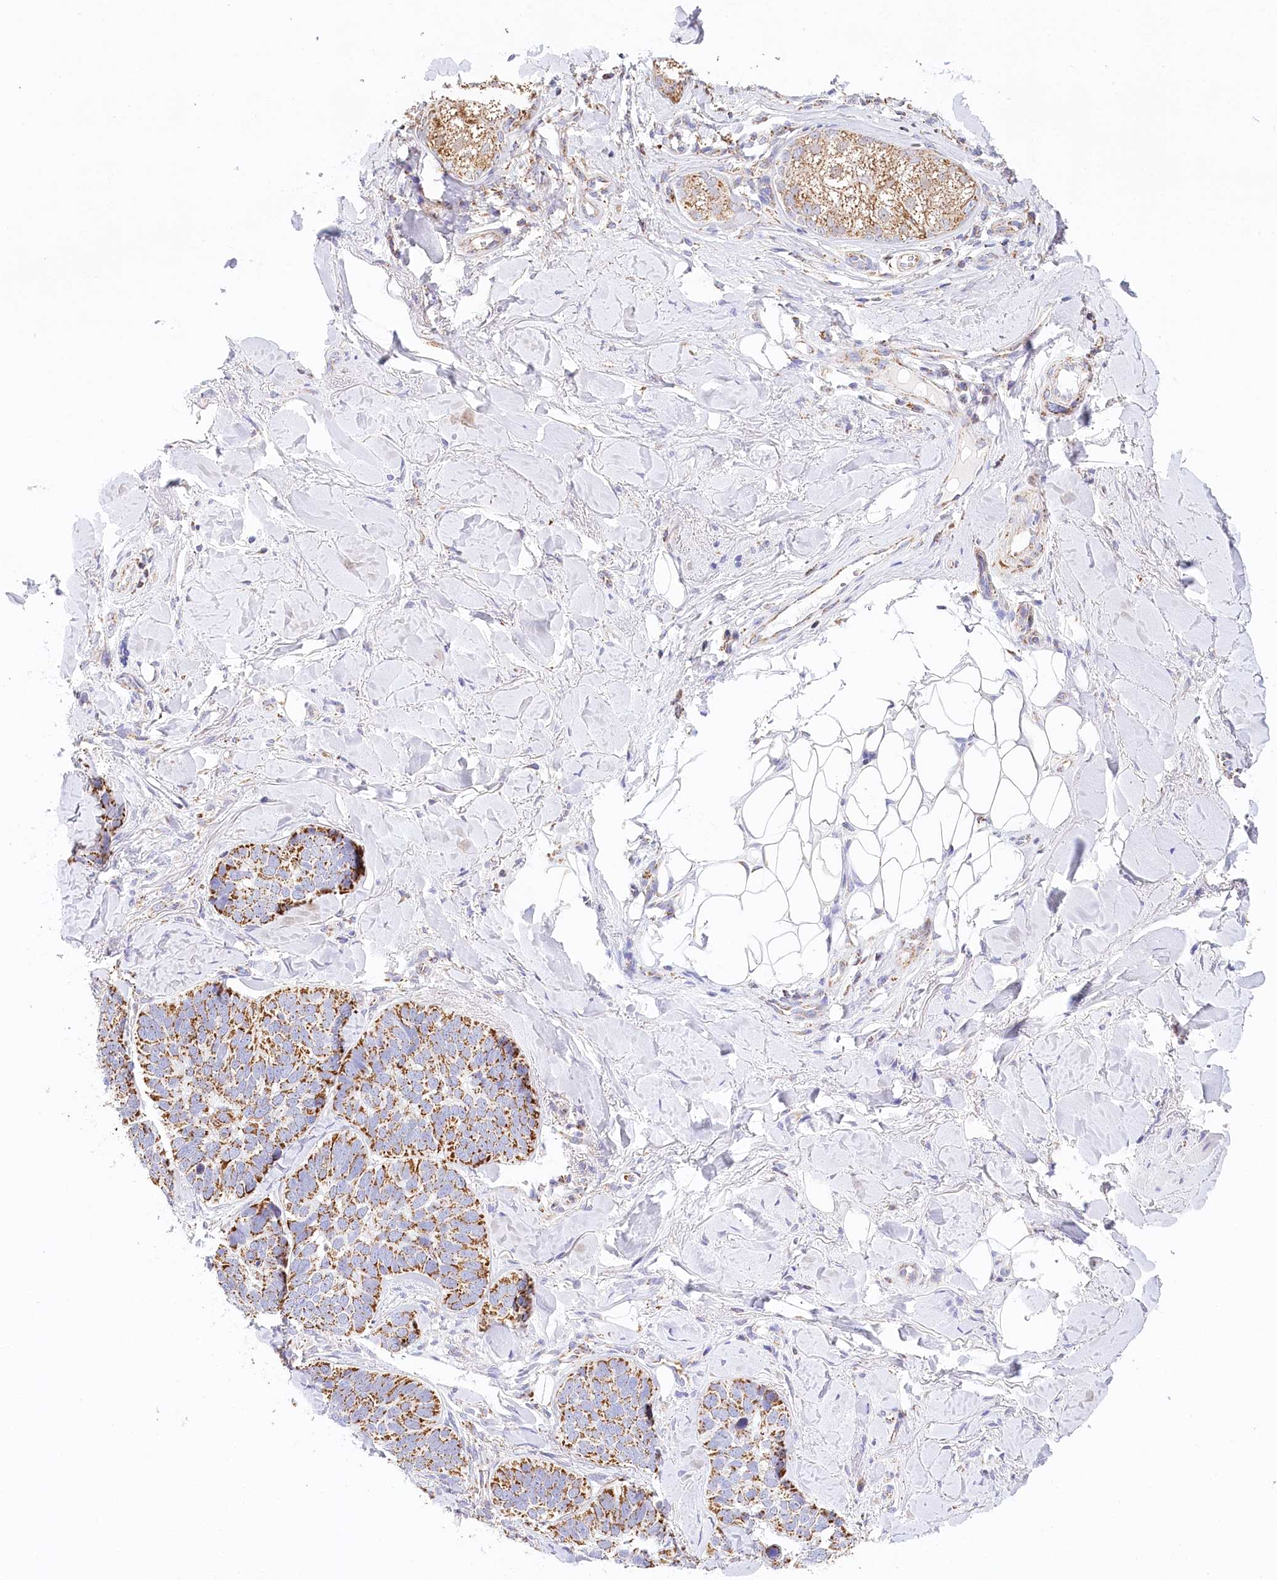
{"staining": {"intensity": "strong", "quantity": ">75%", "location": "cytoplasmic/membranous"}, "tissue": "skin cancer", "cell_type": "Tumor cells", "image_type": "cancer", "snomed": [{"axis": "morphology", "description": "Basal cell carcinoma"}, {"axis": "topography", "description": "Skin"}], "caption": "Tumor cells exhibit strong cytoplasmic/membranous expression in approximately >75% of cells in skin cancer (basal cell carcinoma).", "gene": "LSS", "patient": {"sex": "male", "age": 62}}